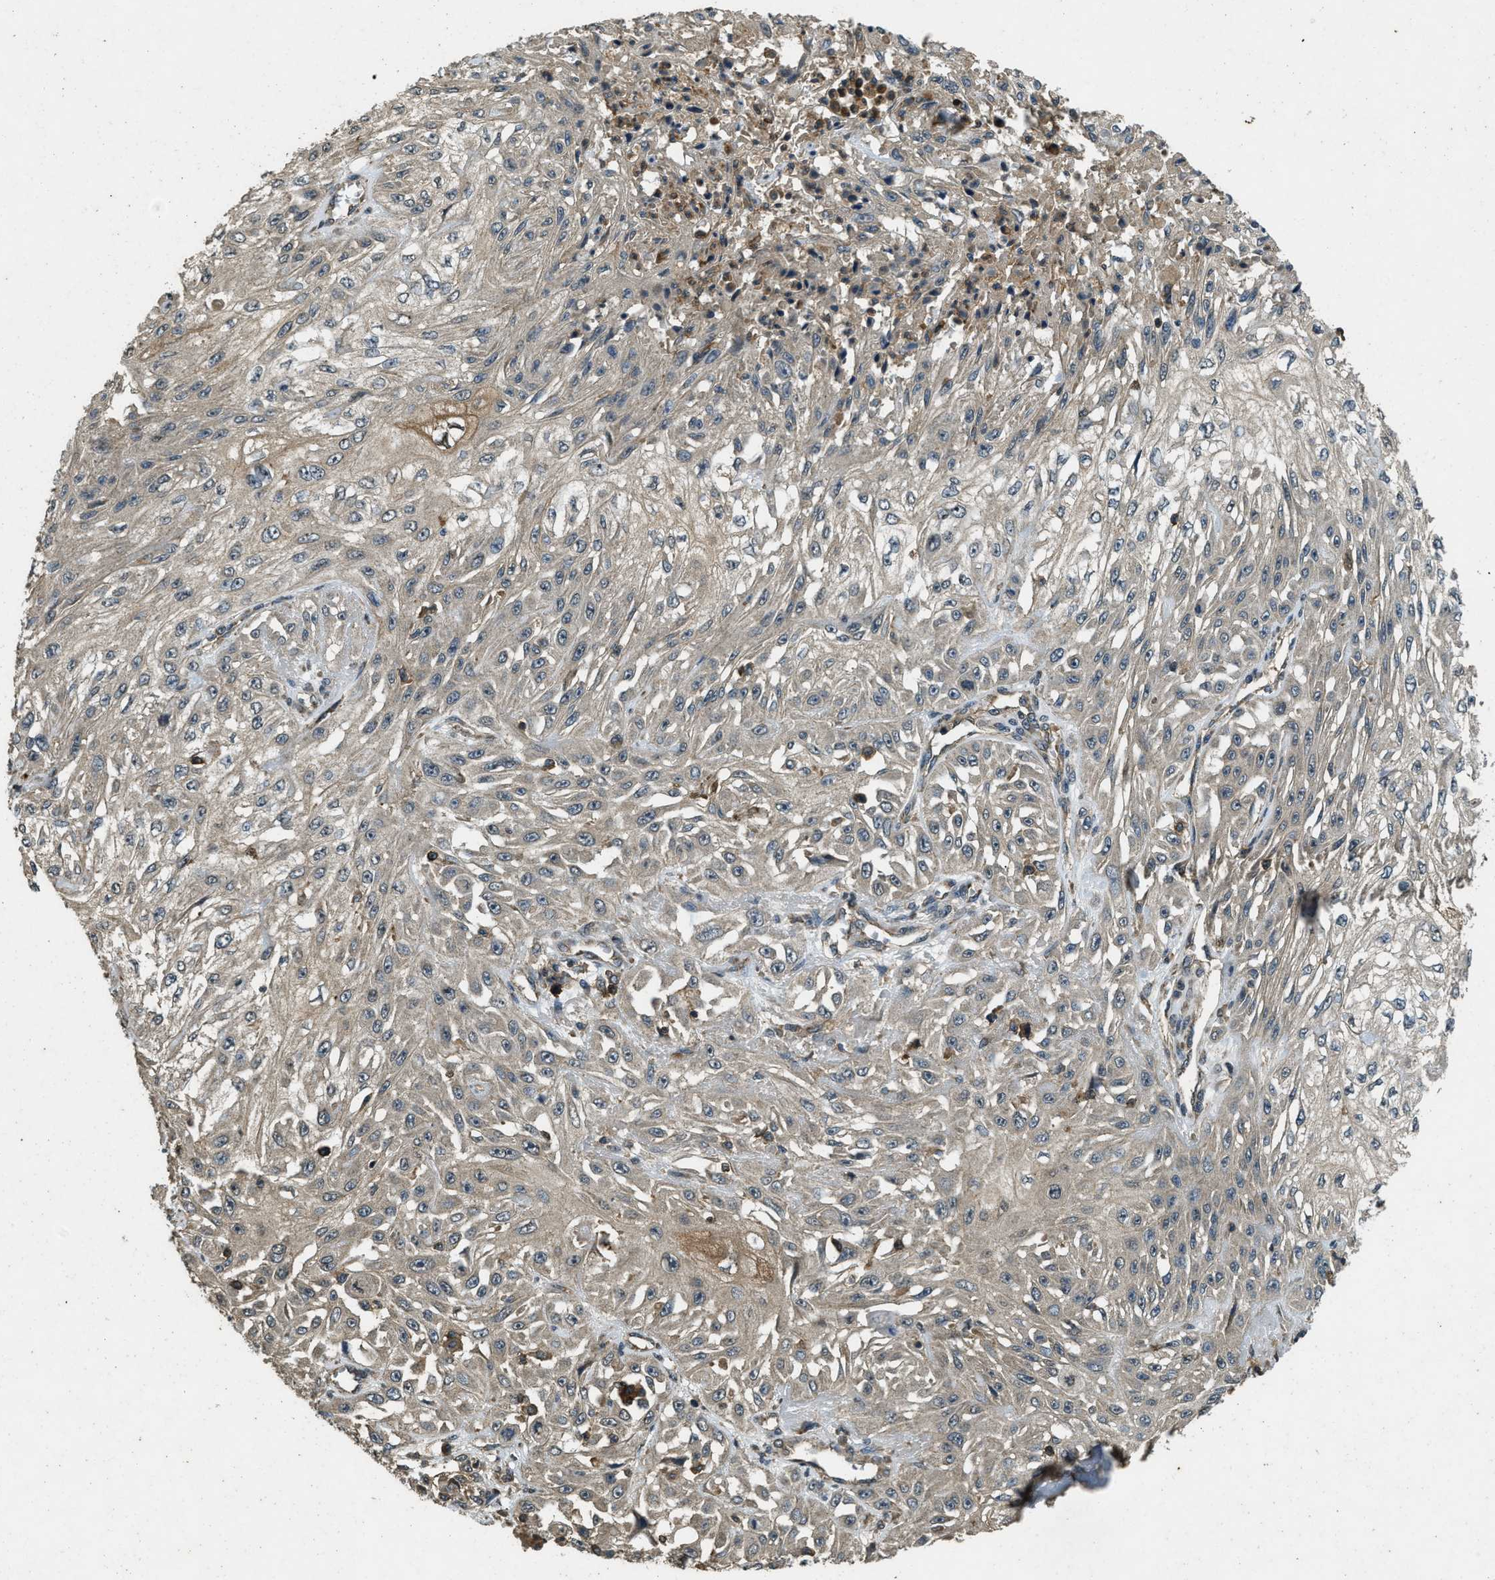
{"staining": {"intensity": "weak", "quantity": "<25%", "location": "cytoplasmic/membranous"}, "tissue": "skin cancer", "cell_type": "Tumor cells", "image_type": "cancer", "snomed": [{"axis": "morphology", "description": "Squamous cell carcinoma, NOS"}, {"axis": "morphology", "description": "Squamous cell carcinoma, metastatic, NOS"}, {"axis": "topography", "description": "Skin"}, {"axis": "topography", "description": "Lymph node"}], "caption": "High magnification brightfield microscopy of skin squamous cell carcinoma stained with DAB (3,3'-diaminobenzidine) (brown) and counterstained with hematoxylin (blue): tumor cells show no significant expression.", "gene": "ATP8B1", "patient": {"sex": "male", "age": 75}}